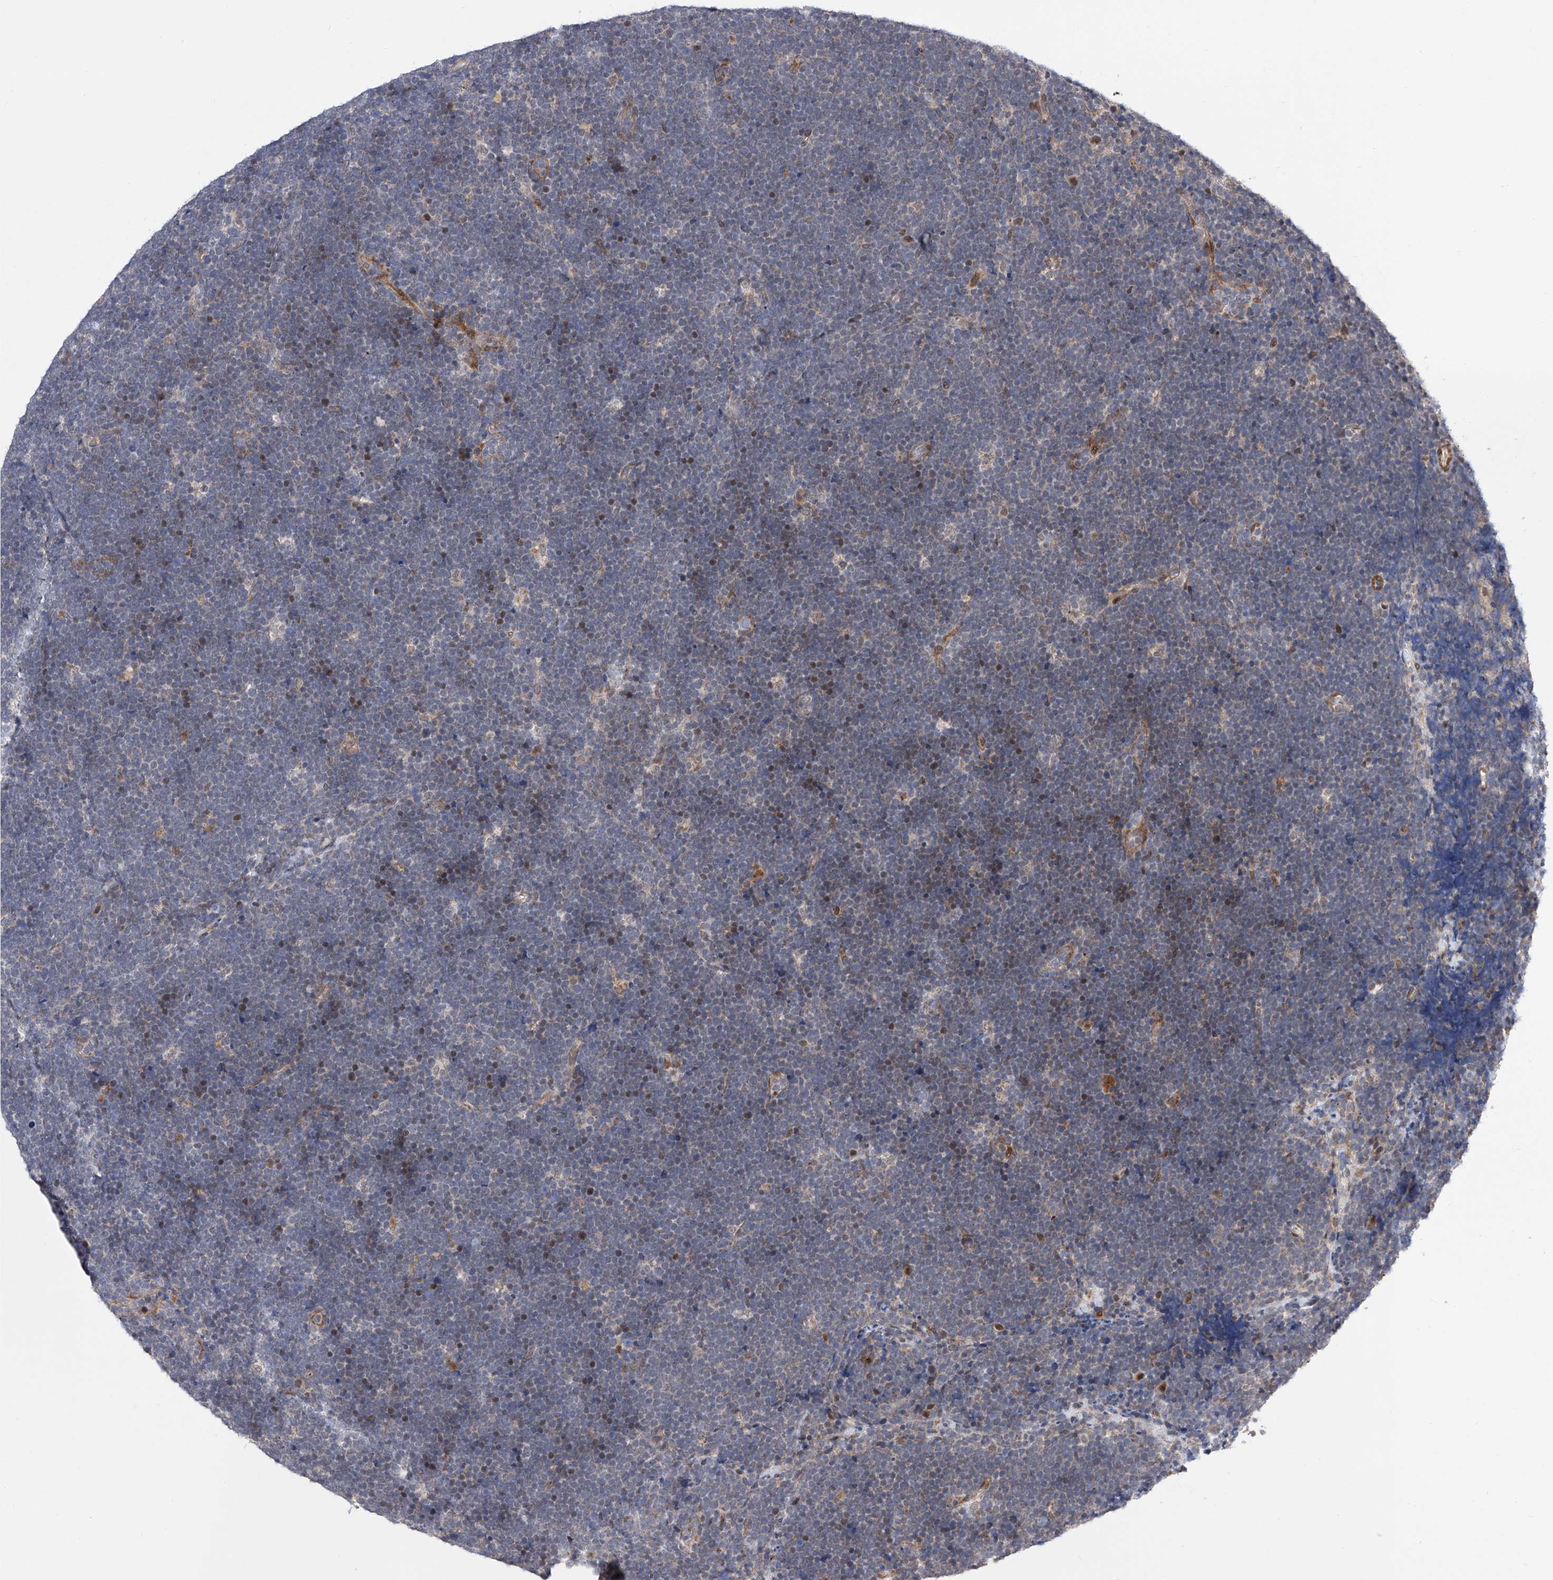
{"staining": {"intensity": "negative", "quantity": "none", "location": "none"}, "tissue": "lymphoma", "cell_type": "Tumor cells", "image_type": "cancer", "snomed": [{"axis": "morphology", "description": "Malignant lymphoma, non-Hodgkin's type, High grade"}, {"axis": "topography", "description": "Lymph node"}], "caption": "DAB immunohistochemical staining of human high-grade malignant lymphoma, non-Hodgkin's type reveals no significant staining in tumor cells.", "gene": "FARP2", "patient": {"sex": "male", "age": 13}}